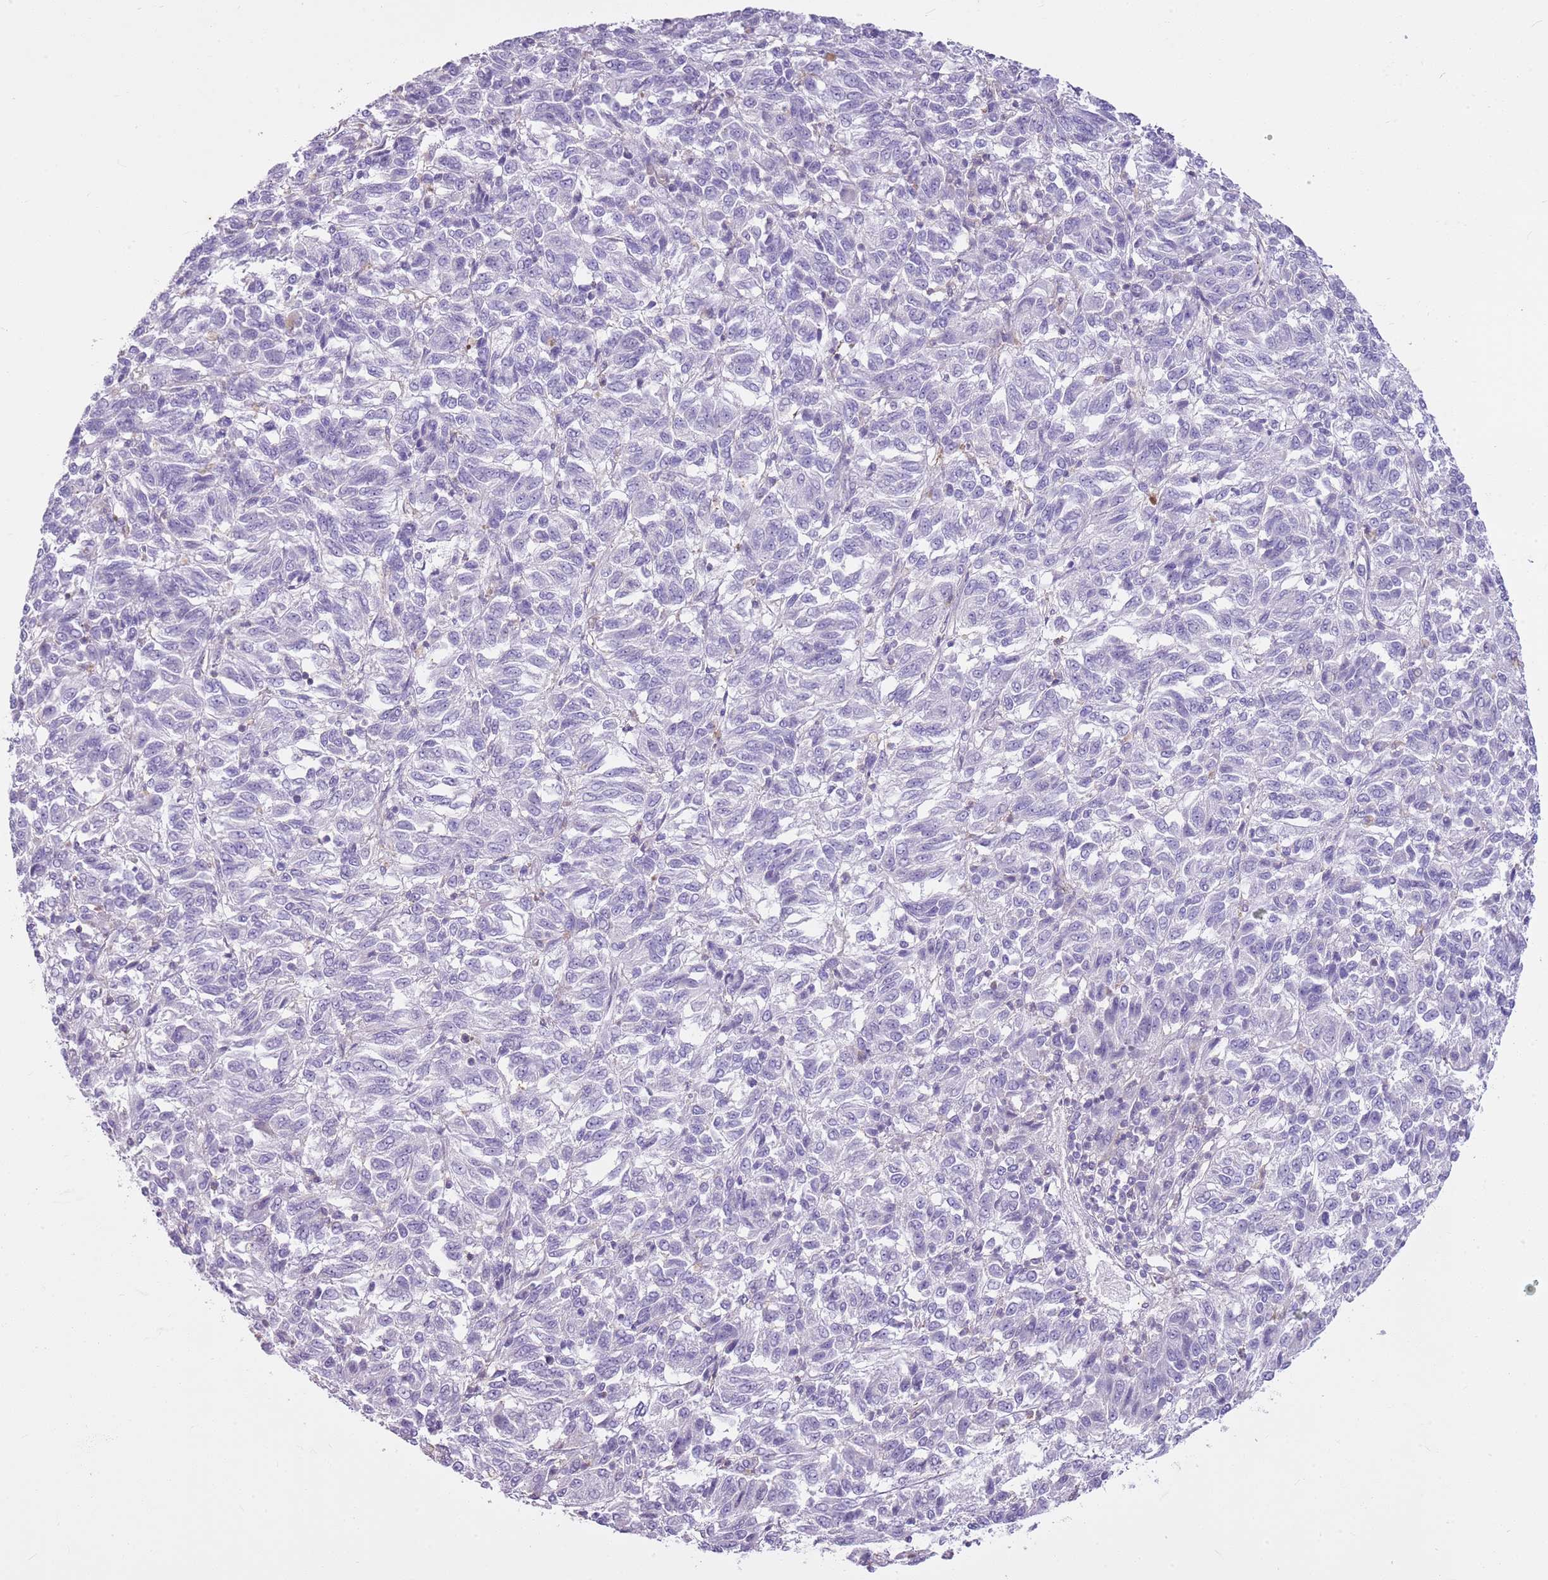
{"staining": {"intensity": "negative", "quantity": "none", "location": "none"}, "tissue": "melanoma", "cell_type": "Tumor cells", "image_type": "cancer", "snomed": [{"axis": "morphology", "description": "Malignant melanoma, Metastatic site"}, {"axis": "topography", "description": "Lung"}], "caption": "This is an immunohistochemistry image of melanoma. There is no expression in tumor cells.", "gene": "CNPPD1", "patient": {"sex": "male", "age": 64}}